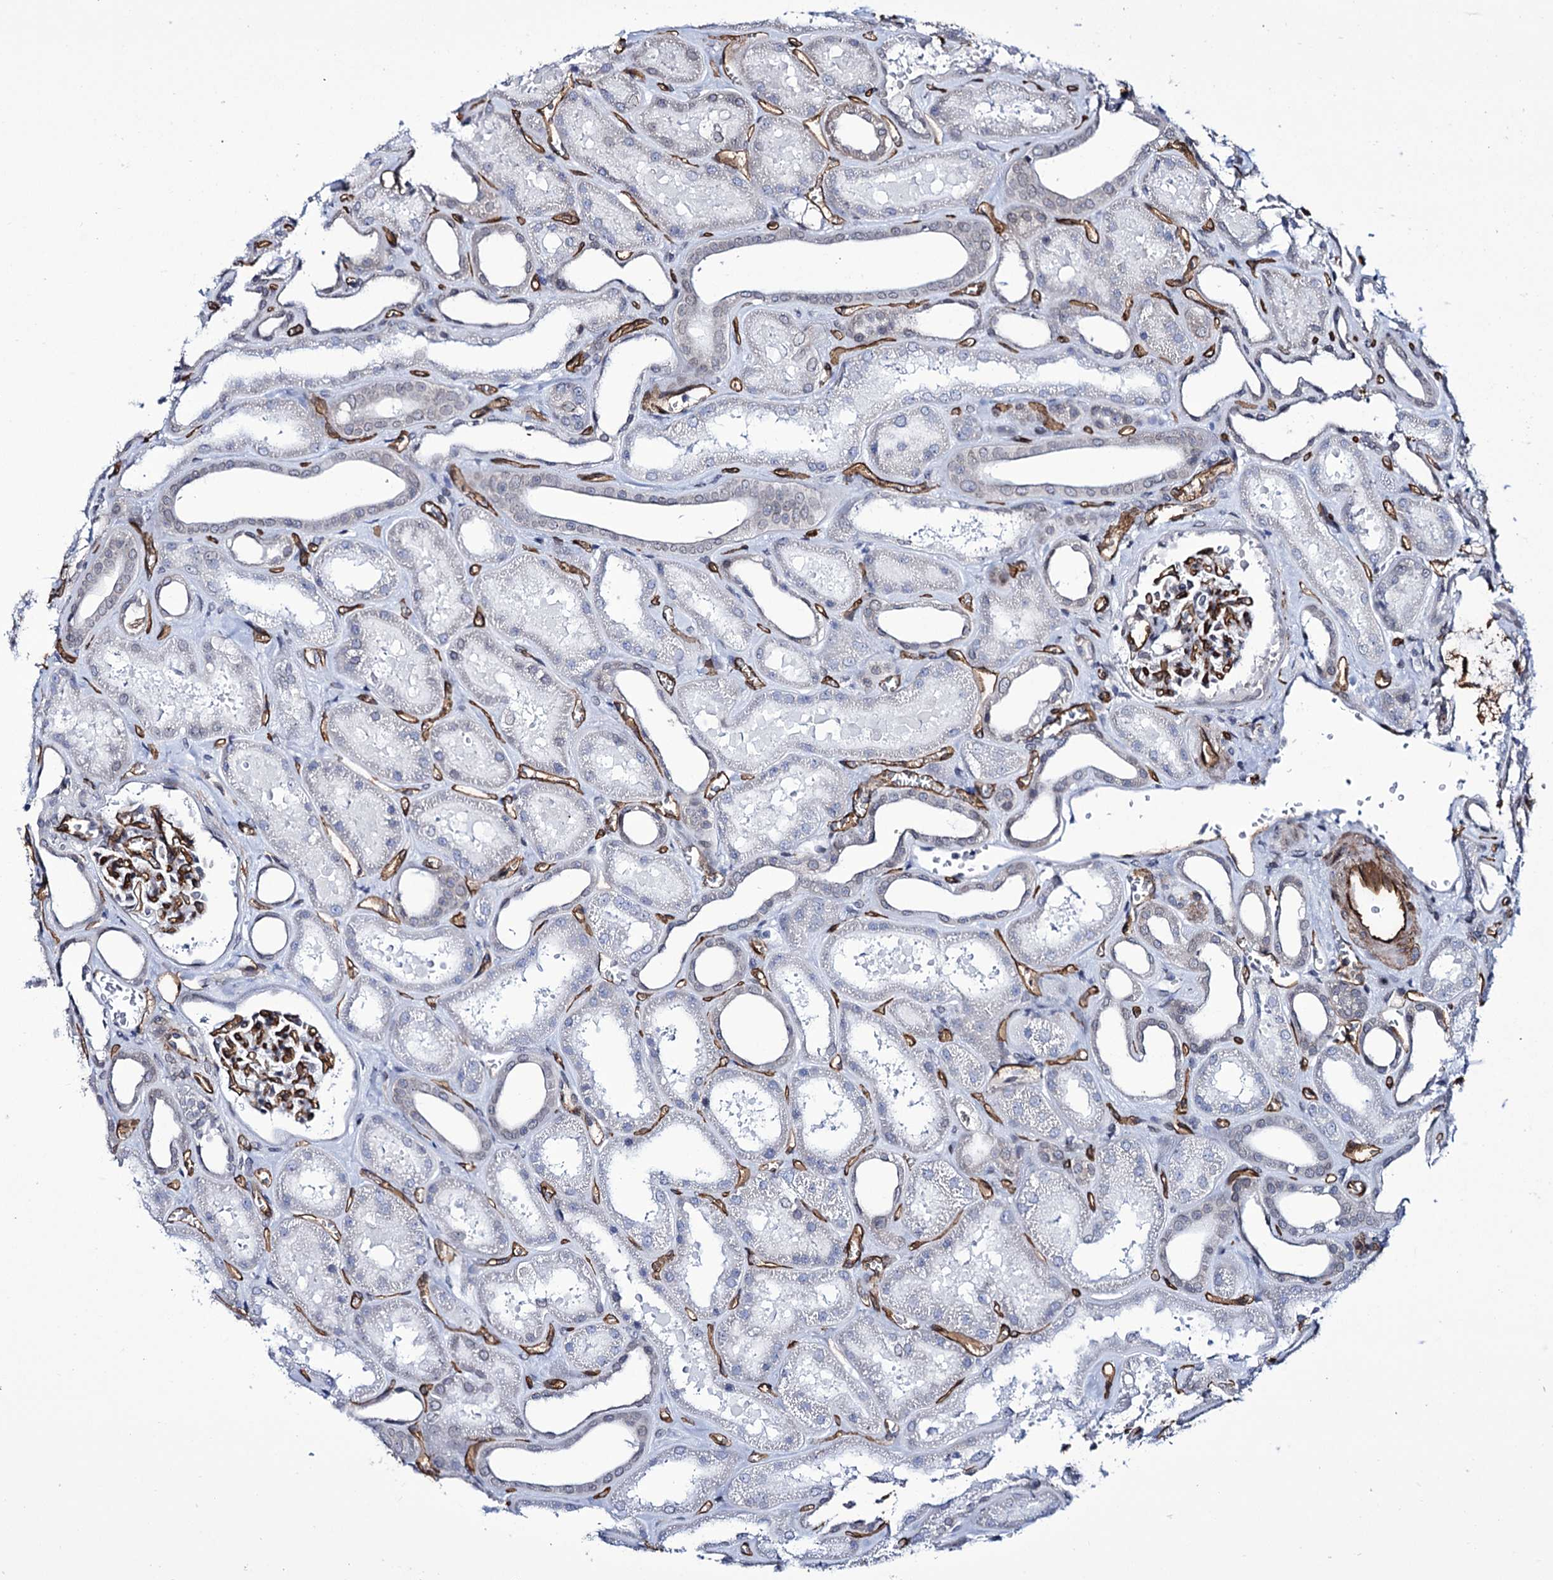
{"staining": {"intensity": "strong", "quantity": "25%-75%", "location": "cytoplasmic/membranous"}, "tissue": "kidney", "cell_type": "Cells in glomeruli", "image_type": "normal", "snomed": [{"axis": "morphology", "description": "Normal tissue, NOS"}, {"axis": "morphology", "description": "Adenocarcinoma, NOS"}, {"axis": "topography", "description": "Kidney"}], "caption": "IHC of benign human kidney displays high levels of strong cytoplasmic/membranous positivity in about 25%-75% of cells in glomeruli.", "gene": "ZC3H12C", "patient": {"sex": "female", "age": 68}}